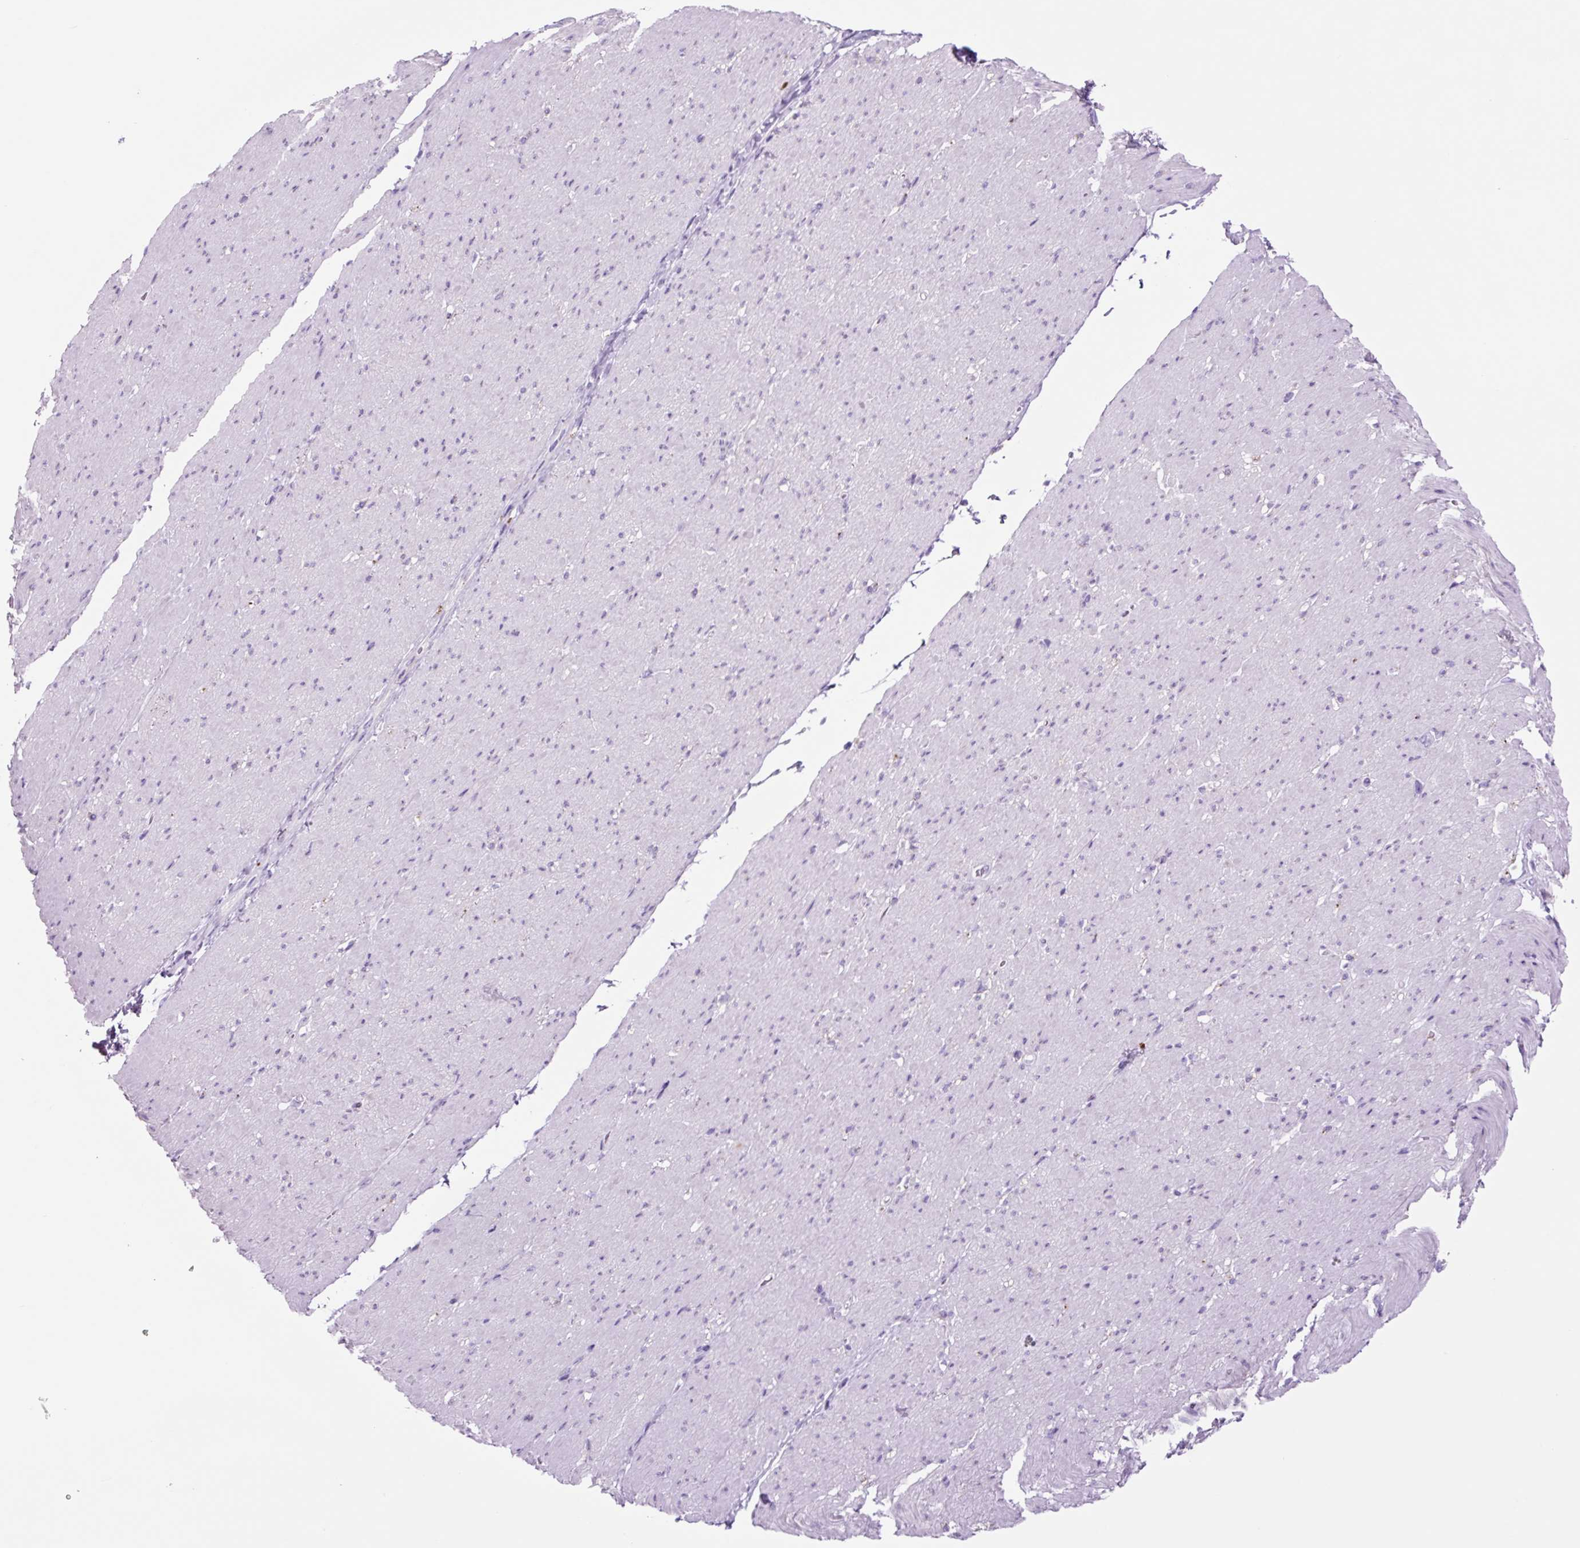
{"staining": {"intensity": "negative", "quantity": "none", "location": "none"}, "tissue": "smooth muscle", "cell_type": "Smooth muscle cells", "image_type": "normal", "snomed": [{"axis": "morphology", "description": "Normal tissue, NOS"}, {"axis": "topography", "description": "Smooth muscle"}, {"axis": "topography", "description": "Rectum"}], "caption": "A histopathology image of smooth muscle stained for a protein reveals no brown staining in smooth muscle cells.", "gene": "LCN10", "patient": {"sex": "male", "age": 53}}